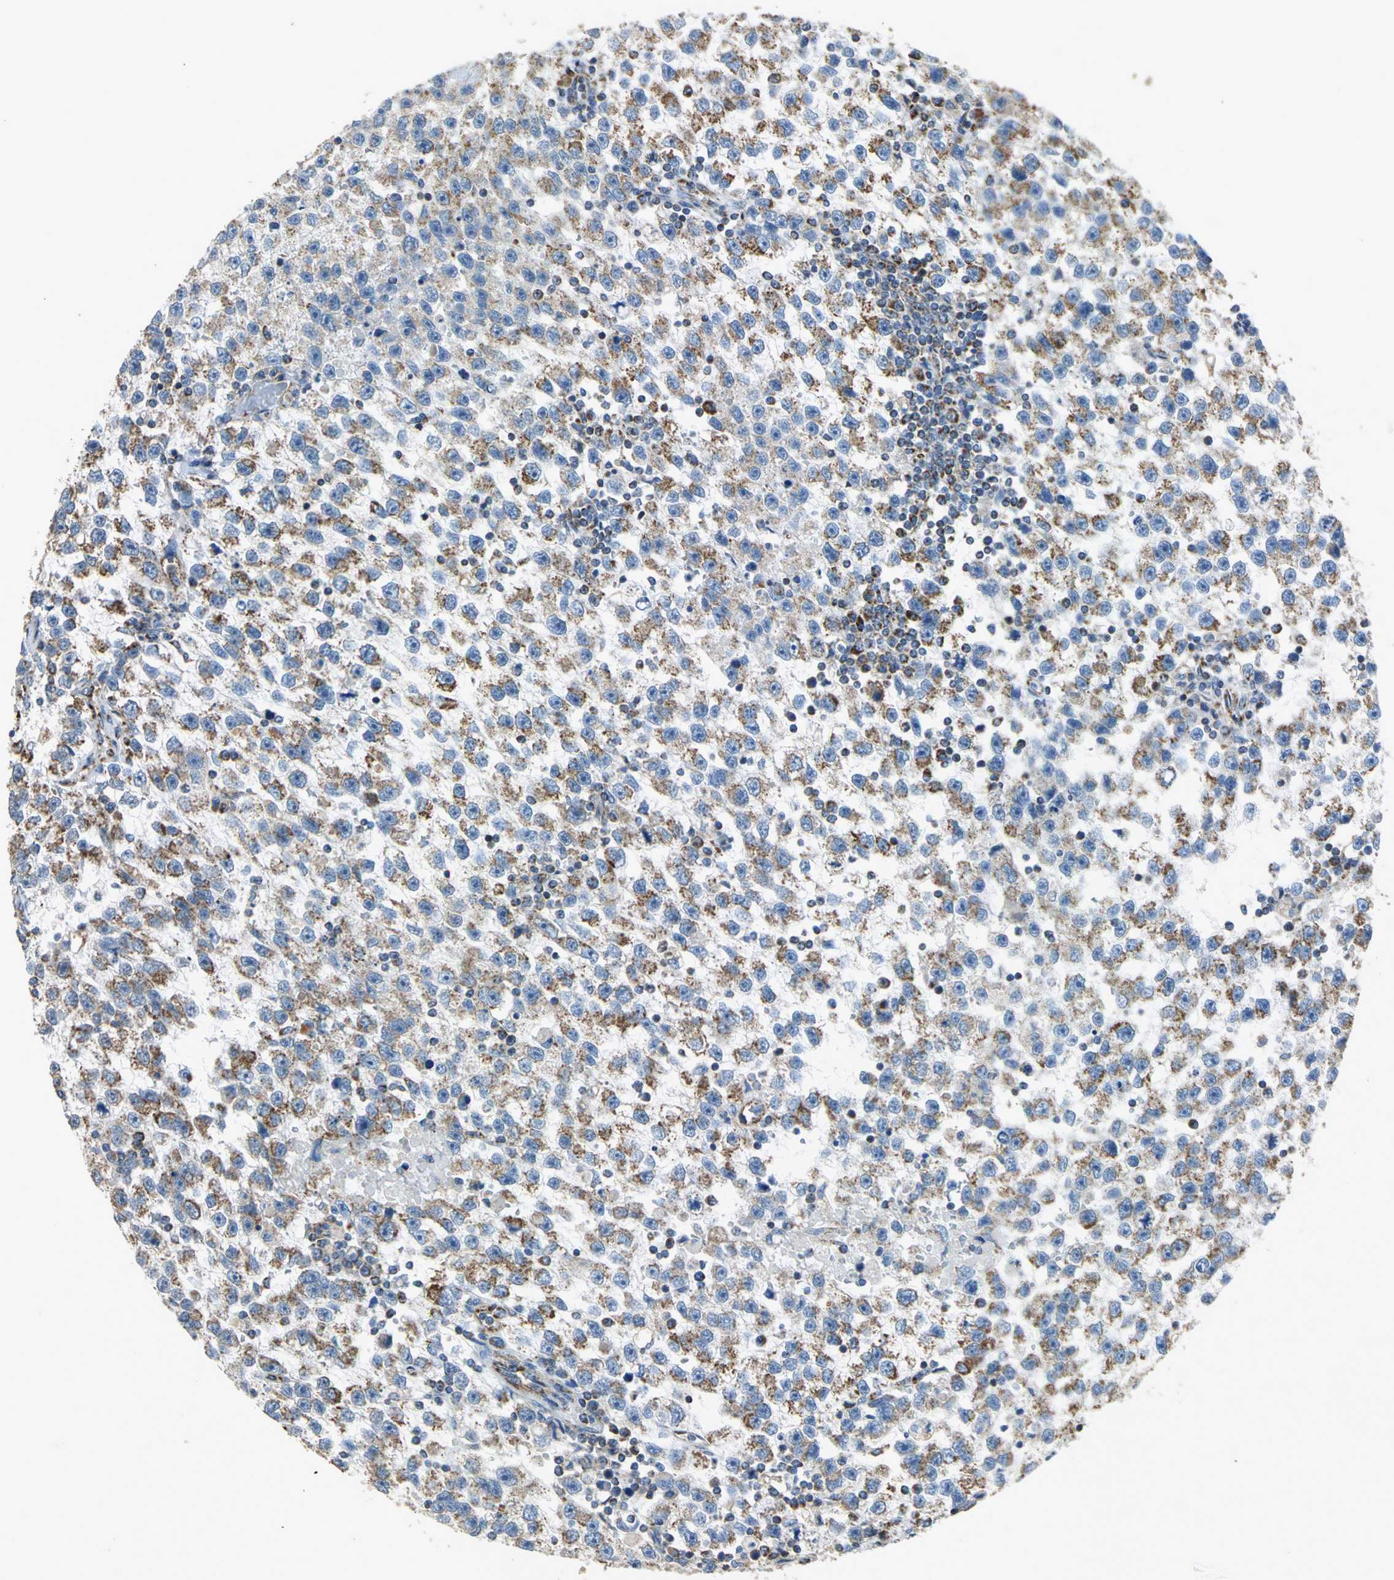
{"staining": {"intensity": "moderate", "quantity": ">75%", "location": "cytoplasmic/membranous"}, "tissue": "testis cancer", "cell_type": "Tumor cells", "image_type": "cancer", "snomed": [{"axis": "morphology", "description": "Seminoma, NOS"}, {"axis": "topography", "description": "Testis"}], "caption": "Seminoma (testis) stained for a protein displays moderate cytoplasmic/membranous positivity in tumor cells.", "gene": "NDUFB5", "patient": {"sex": "male", "age": 33}}